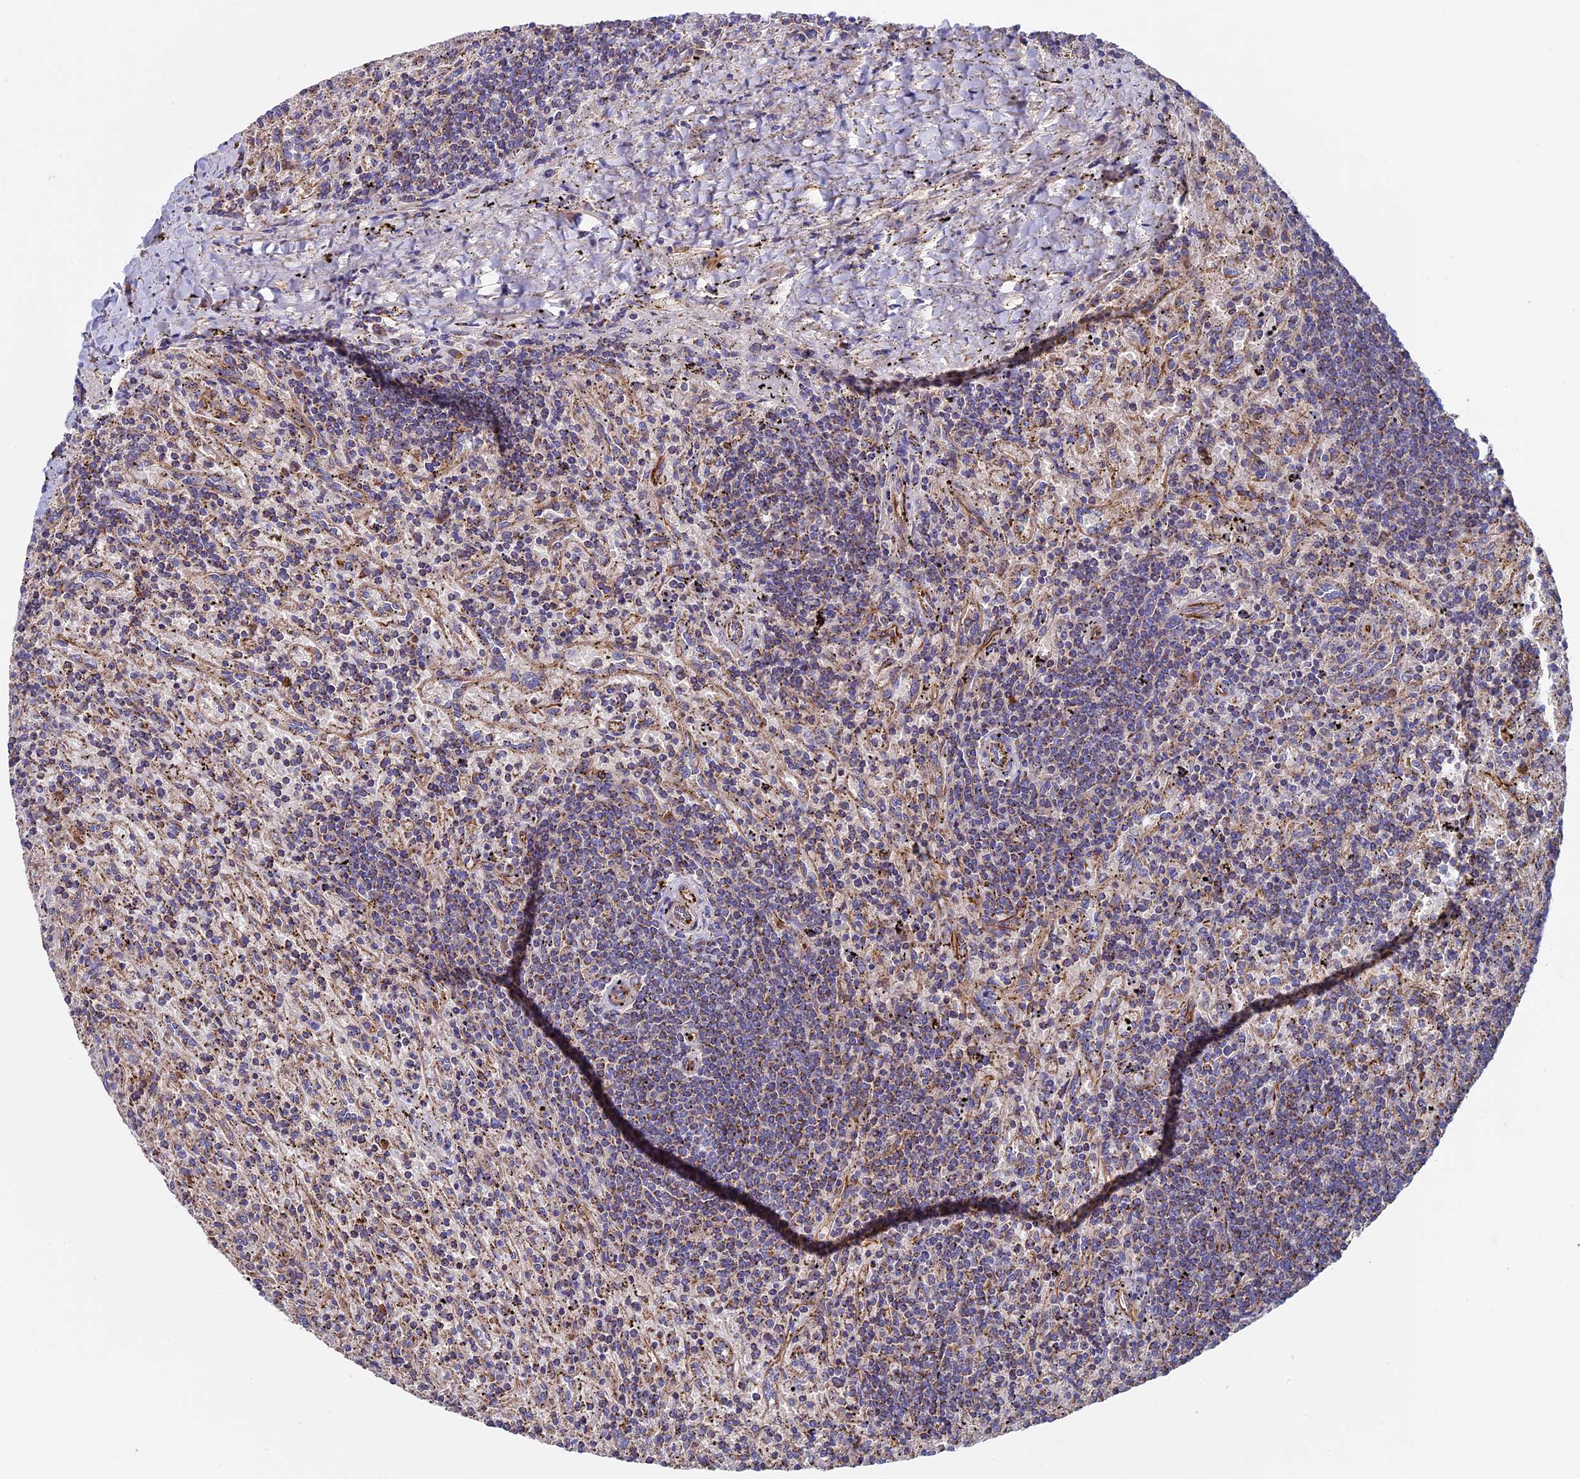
{"staining": {"intensity": "moderate", "quantity": "25%-75%", "location": "cytoplasmic/membranous"}, "tissue": "lymphoma", "cell_type": "Tumor cells", "image_type": "cancer", "snomed": [{"axis": "morphology", "description": "Malignant lymphoma, non-Hodgkin's type, Low grade"}, {"axis": "topography", "description": "Spleen"}], "caption": "The immunohistochemical stain labels moderate cytoplasmic/membranous staining in tumor cells of lymphoma tissue.", "gene": "SLC15A5", "patient": {"sex": "male", "age": 76}}